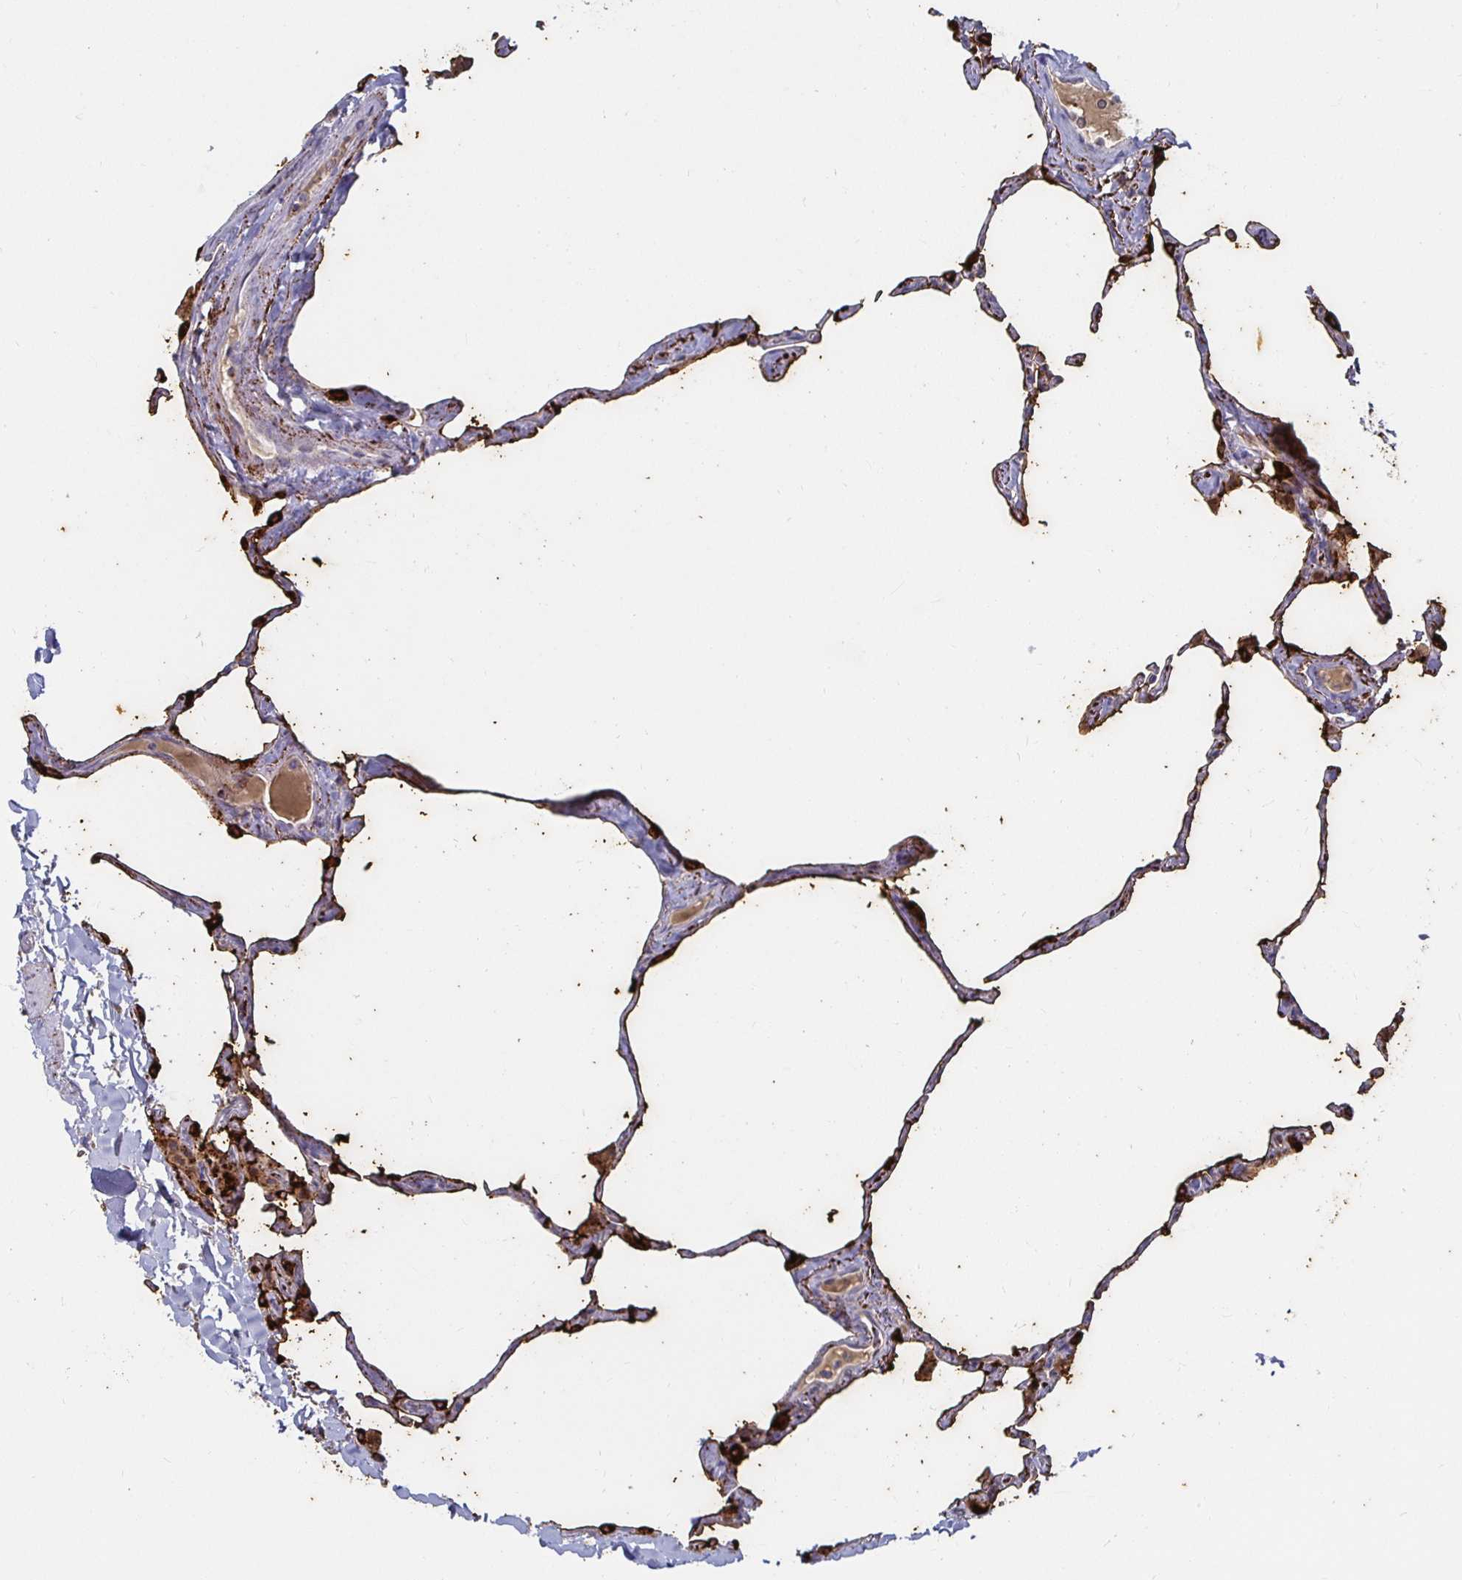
{"staining": {"intensity": "strong", "quantity": "<25%", "location": "cytoplasmic/membranous"}, "tissue": "lung", "cell_type": "Alveolar cells", "image_type": "normal", "snomed": [{"axis": "morphology", "description": "Normal tissue, NOS"}, {"axis": "topography", "description": "Lung"}], "caption": "Immunohistochemical staining of benign lung displays medium levels of strong cytoplasmic/membranous positivity in about <25% of alveolar cells.", "gene": "RNF144B", "patient": {"sex": "male", "age": 65}}